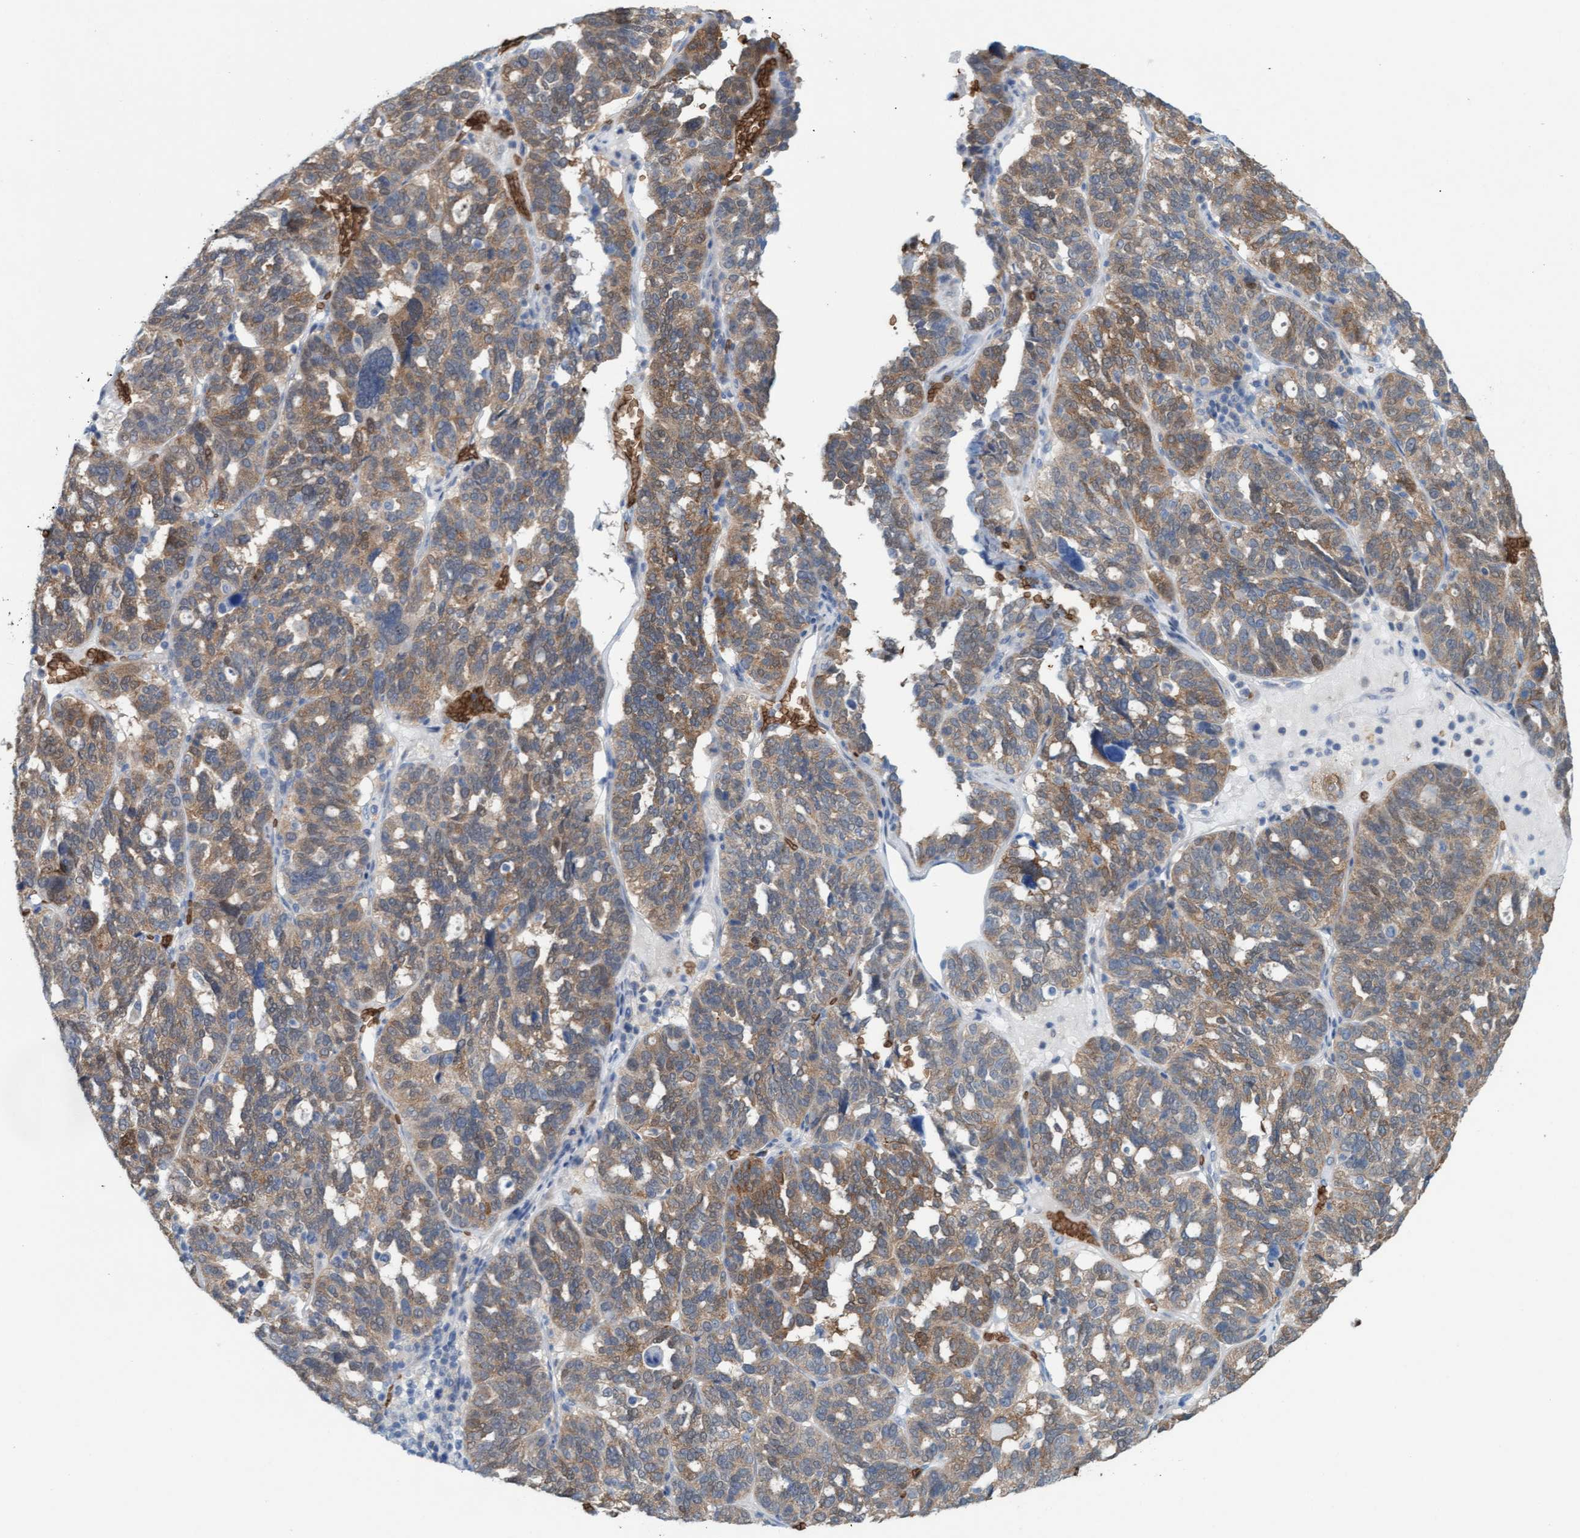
{"staining": {"intensity": "moderate", "quantity": ">75%", "location": "cytoplasmic/membranous"}, "tissue": "ovarian cancer", "cell_type": "Tumor cells", "image_type": "cancer", "snomed": [{"axis": "morphology", "description": "Cystadenocarcinoma, serous, NOS"}, {"axis": "topography", "description": "Ovary"}], "caption": "Immunohistochemistry (DAB (3,3'-diaminobenzidine)) staining of human ovarian cancer (serous cystadenocarcinoma) reveals moderate cytoplasmic/membranous protein positivity in approximately >75% of tumor cells.", "gene": "SPEM2", "patient": {"sex": "female", "age": 59}}